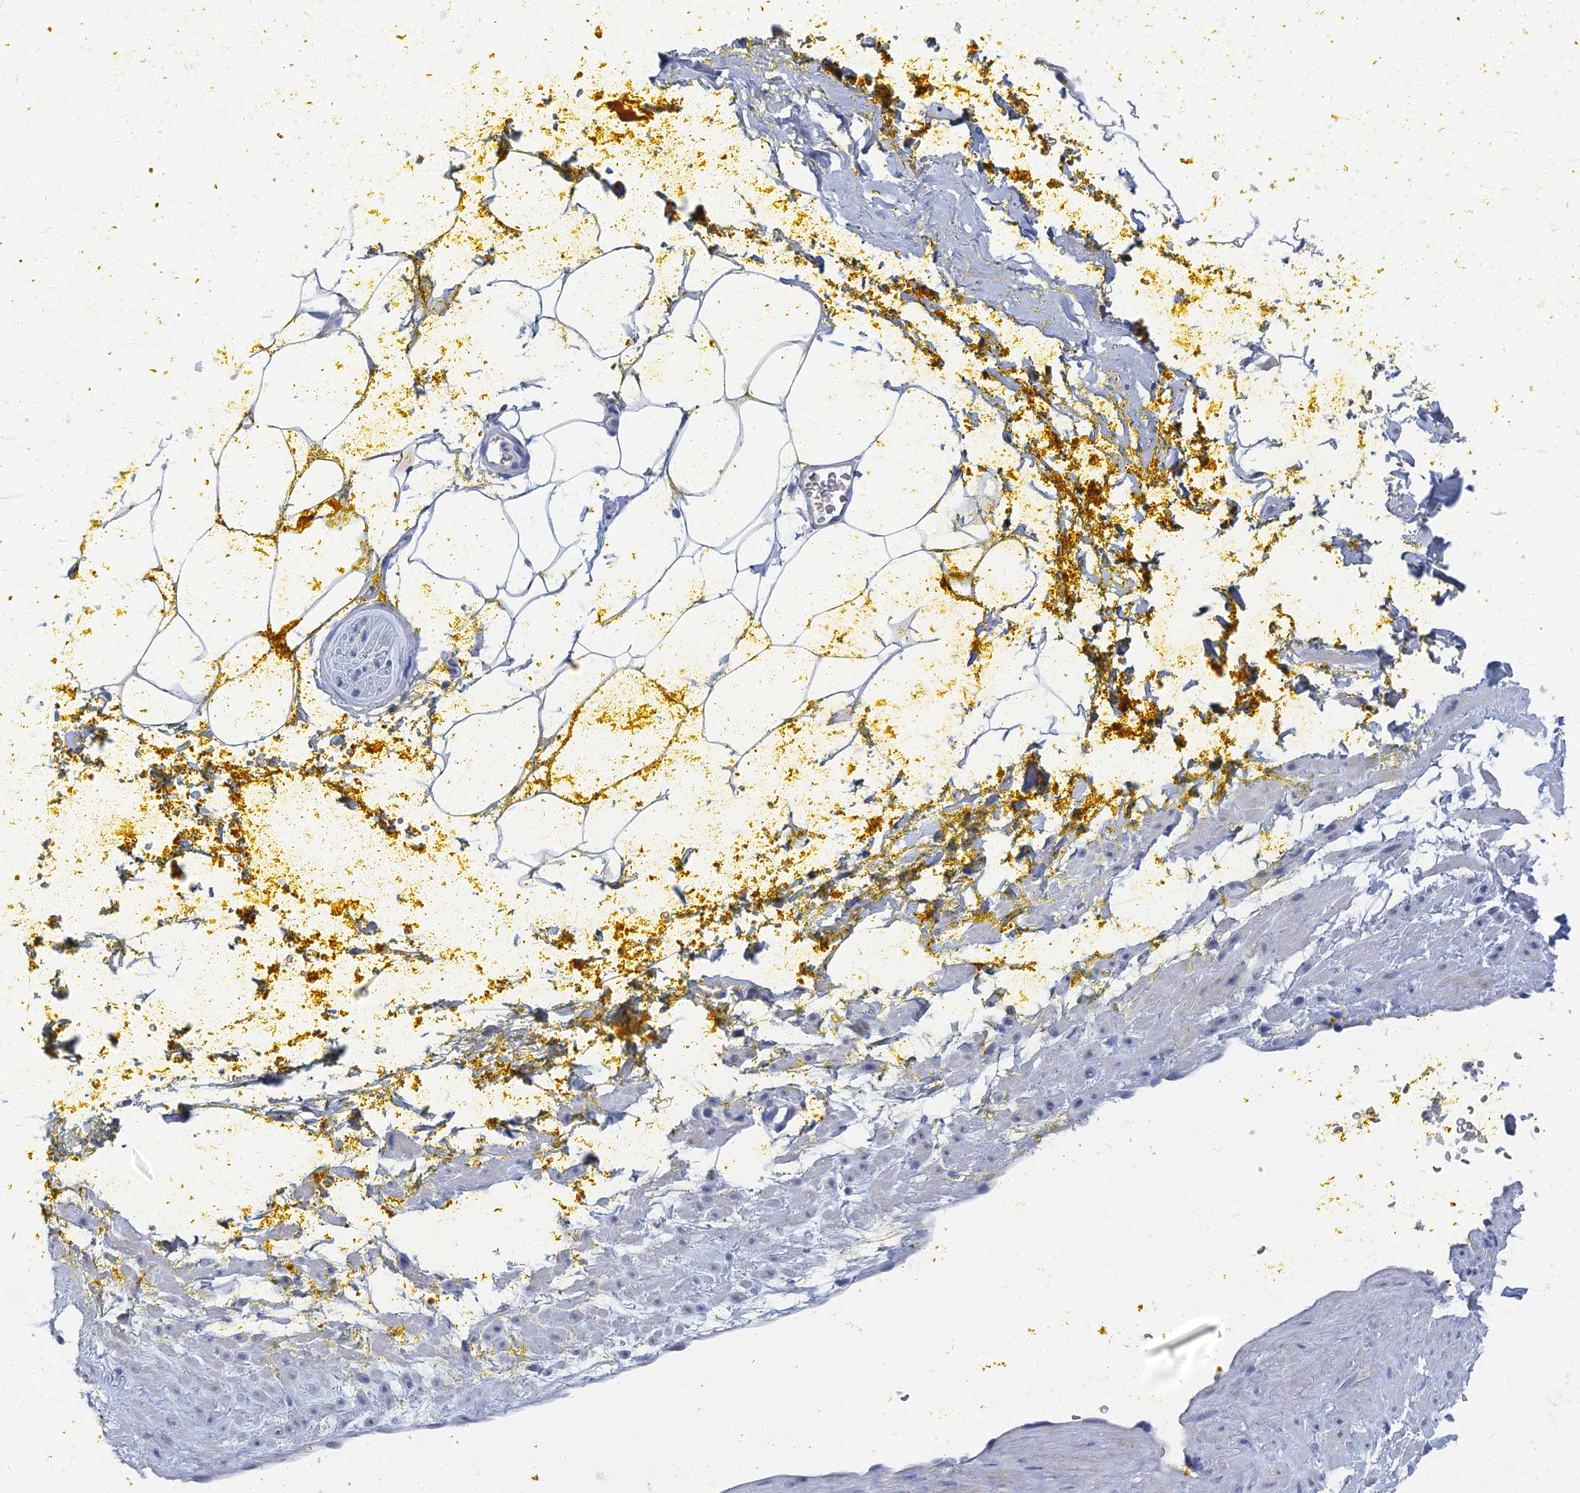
{"staining": {"intensity": "negative", "quantity": "none", "location": "none"}, "tissue": "adipose tissue", "cell_type": "Adipocytes", "image_type": "normal", "snomed": [{"axis": "morphology", "description": "Normal tissue, NOS"}, {"axis": "morphology", "description": "Adenocarcinoma, Low grade"}, {"axis": "topography", "description": "Prostate"}, {"axis": "topography", "description": "Peripheral nerve tissue"}], "caption": "IHC photomicrograph of benign adipose tissue stained for a protein (brown), which reveals no expression in adipocytes. (Brightfield microscopy of DAB IHC at high magnification).", "gene": "GFAP", "patient": {"sex": "male", "age": 63}}